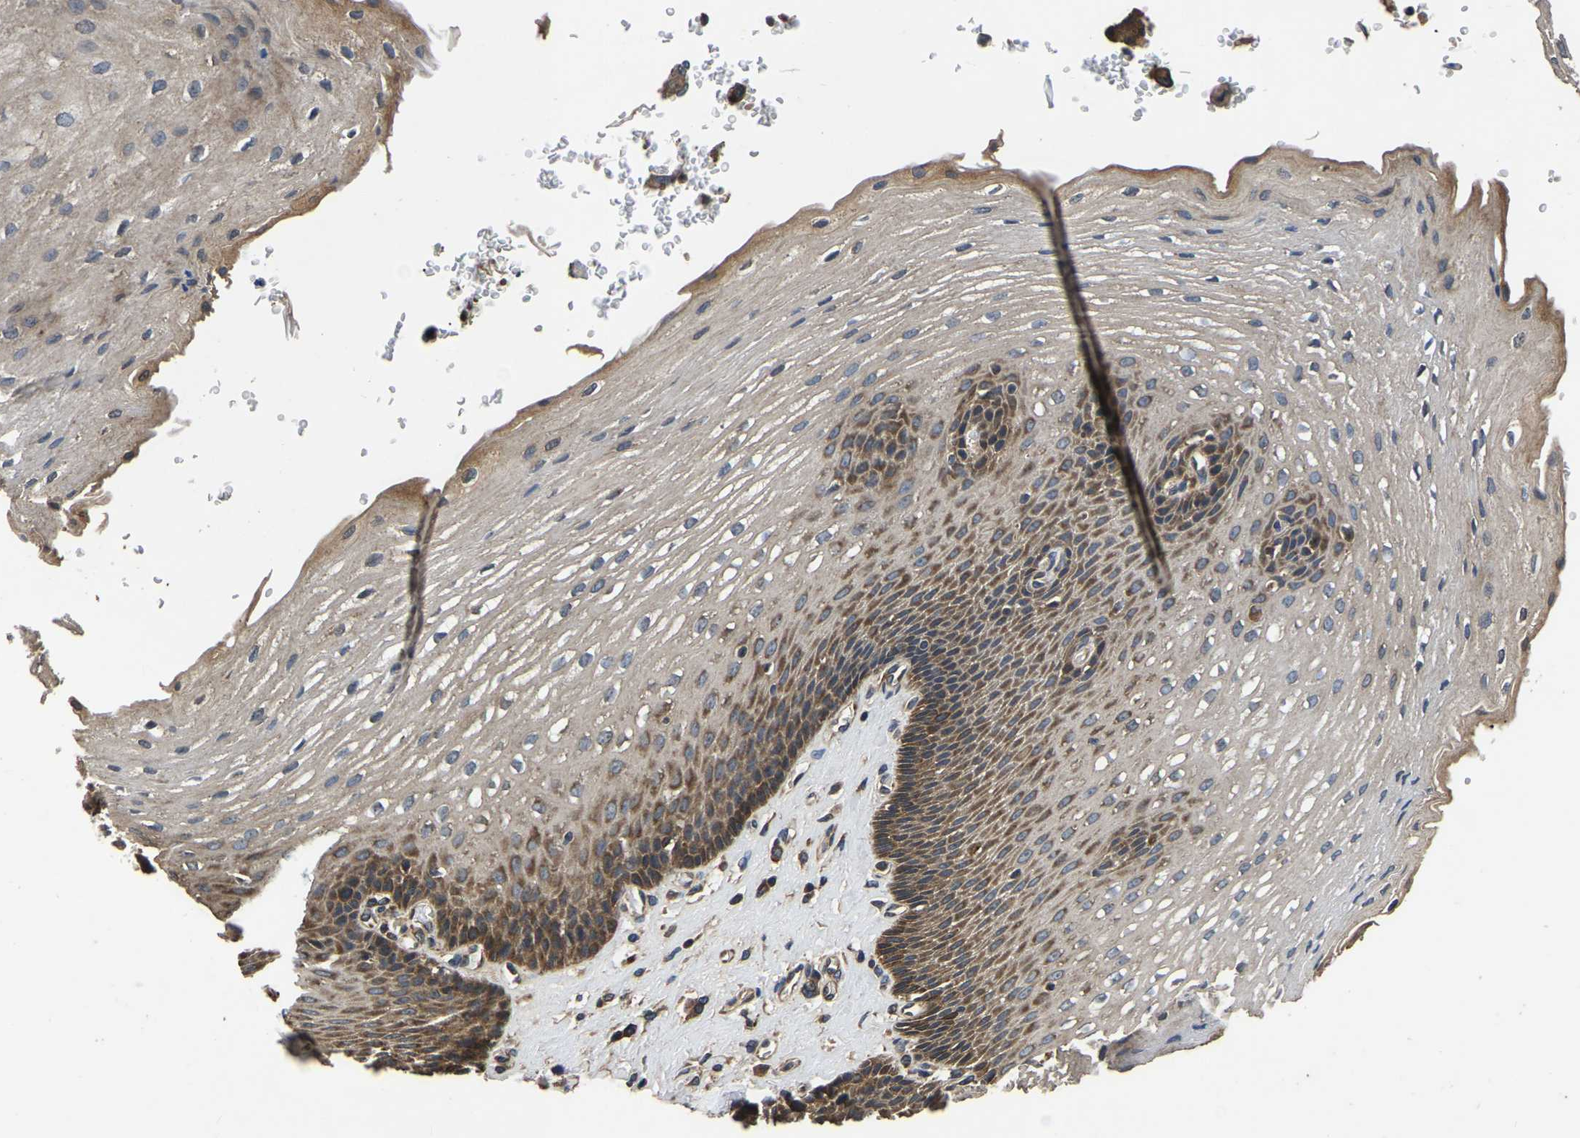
{"staining": {"intensity": "moderate", "quantity": "25%-75%", "location": "cytoplasmic/membranous"}, "tissue": "esophagus", "cell_type": "Squamous epithelial cells", "image_type": "normal", "snomed": [{"axis": "morphology", "description": "Normal tissue, NOS"}, {"axis": "topography", "description": "Esophagus"}], "caption": "This image demonstrates benign esophagus stained with immunohistochemistry (IHC) to label a protein in brown. The cytoplasmic/membranous of squamous epithelial cells show moderate positivity for the protein. Nuclei are counter-stained blue.", "gene": "CRYZL1", "patient": {"sex": "male", "age": 48}}